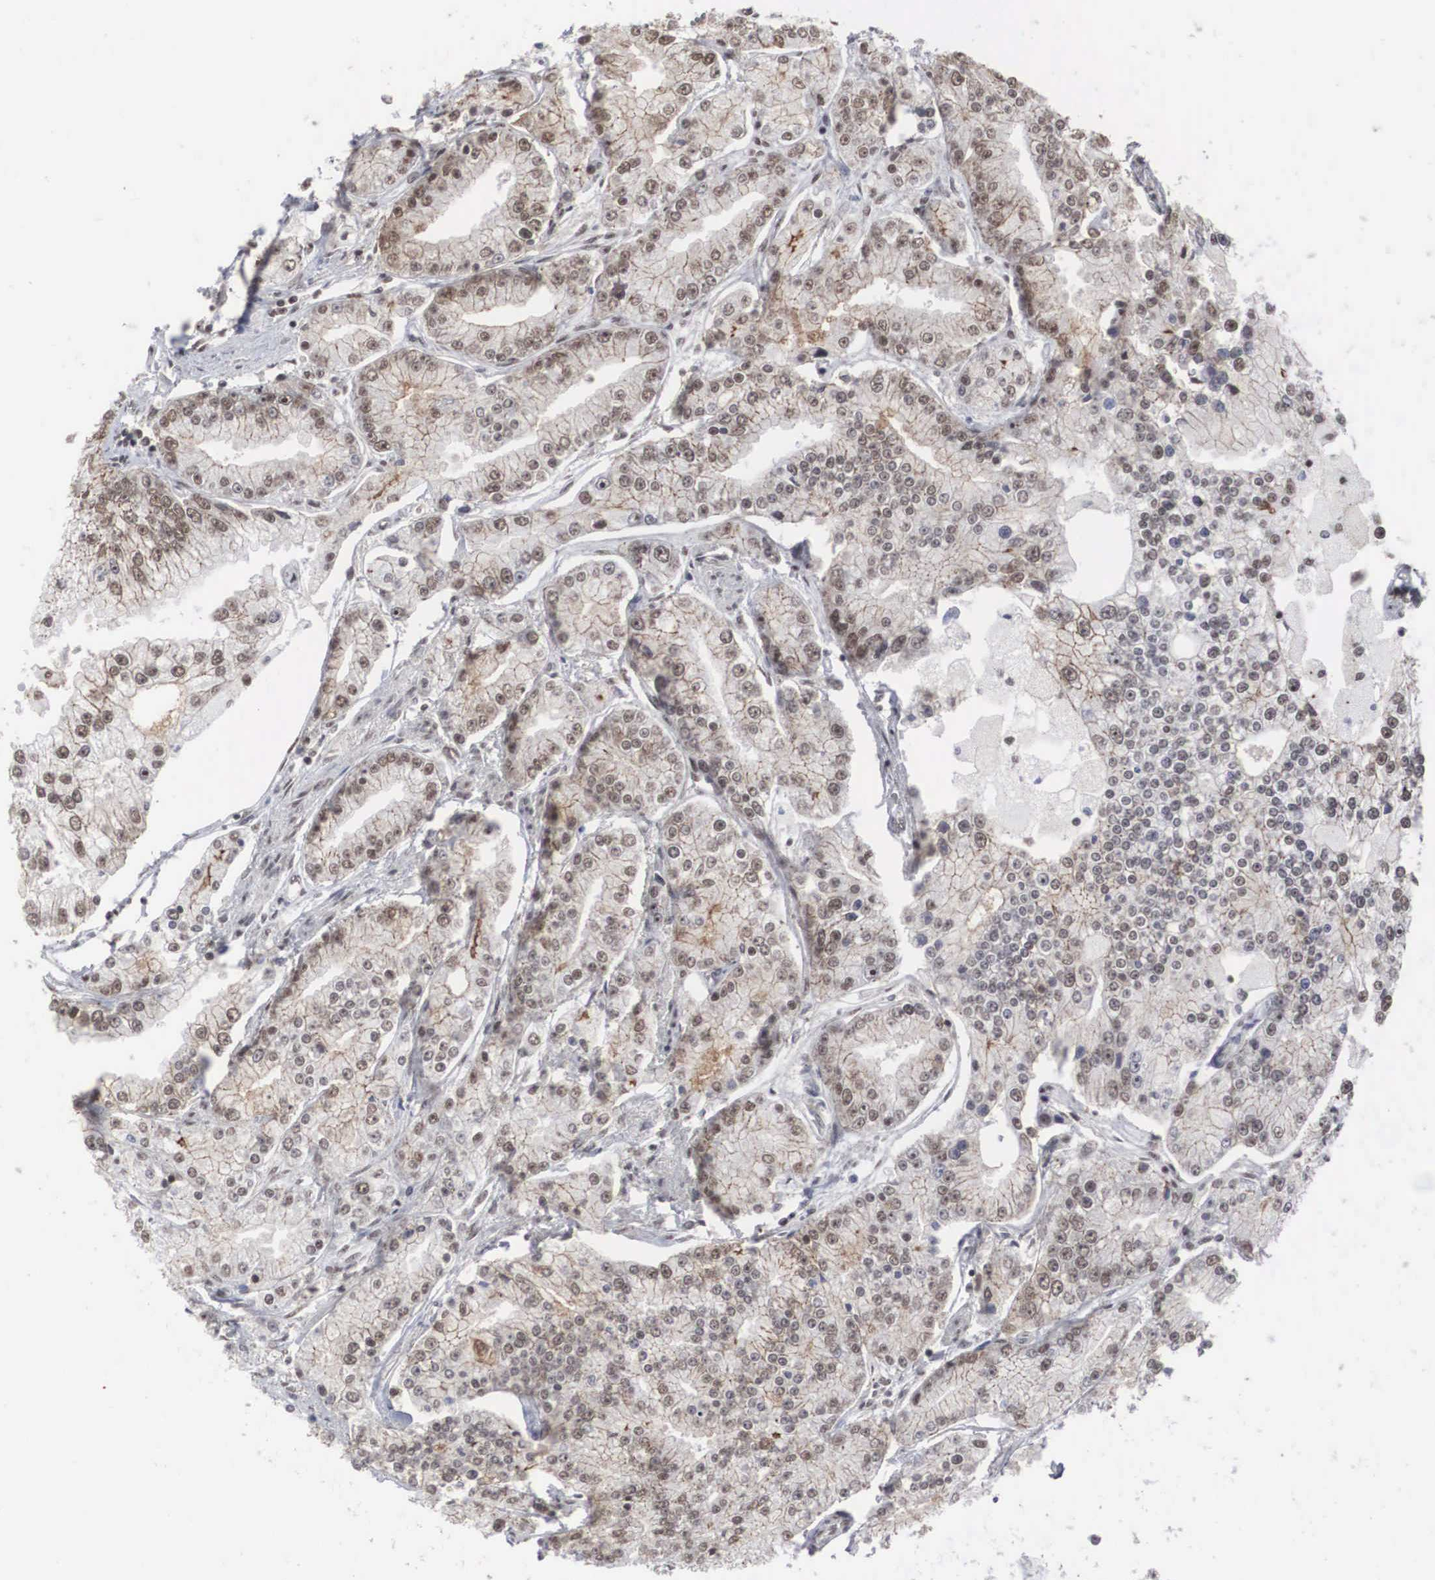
{"staining": {"intensity": "moderate", "quantity": "25%-75%", "location": "nuclear"}, "tissue": "prostate cancer", "cell_type": "Tumor cells", "image_type": "cancer", "snomed": [{"axis": "morphology", "description": "Adenocarcinoma, Medium grade"}, {"axis": "topography", "description": "Prostate"}], "caption": "Prostate cancer stained with a protein marker shows moderate staining in tumor cells.", "gene": "AUTS2", "patient": {"sex": "male", "age": 72}}